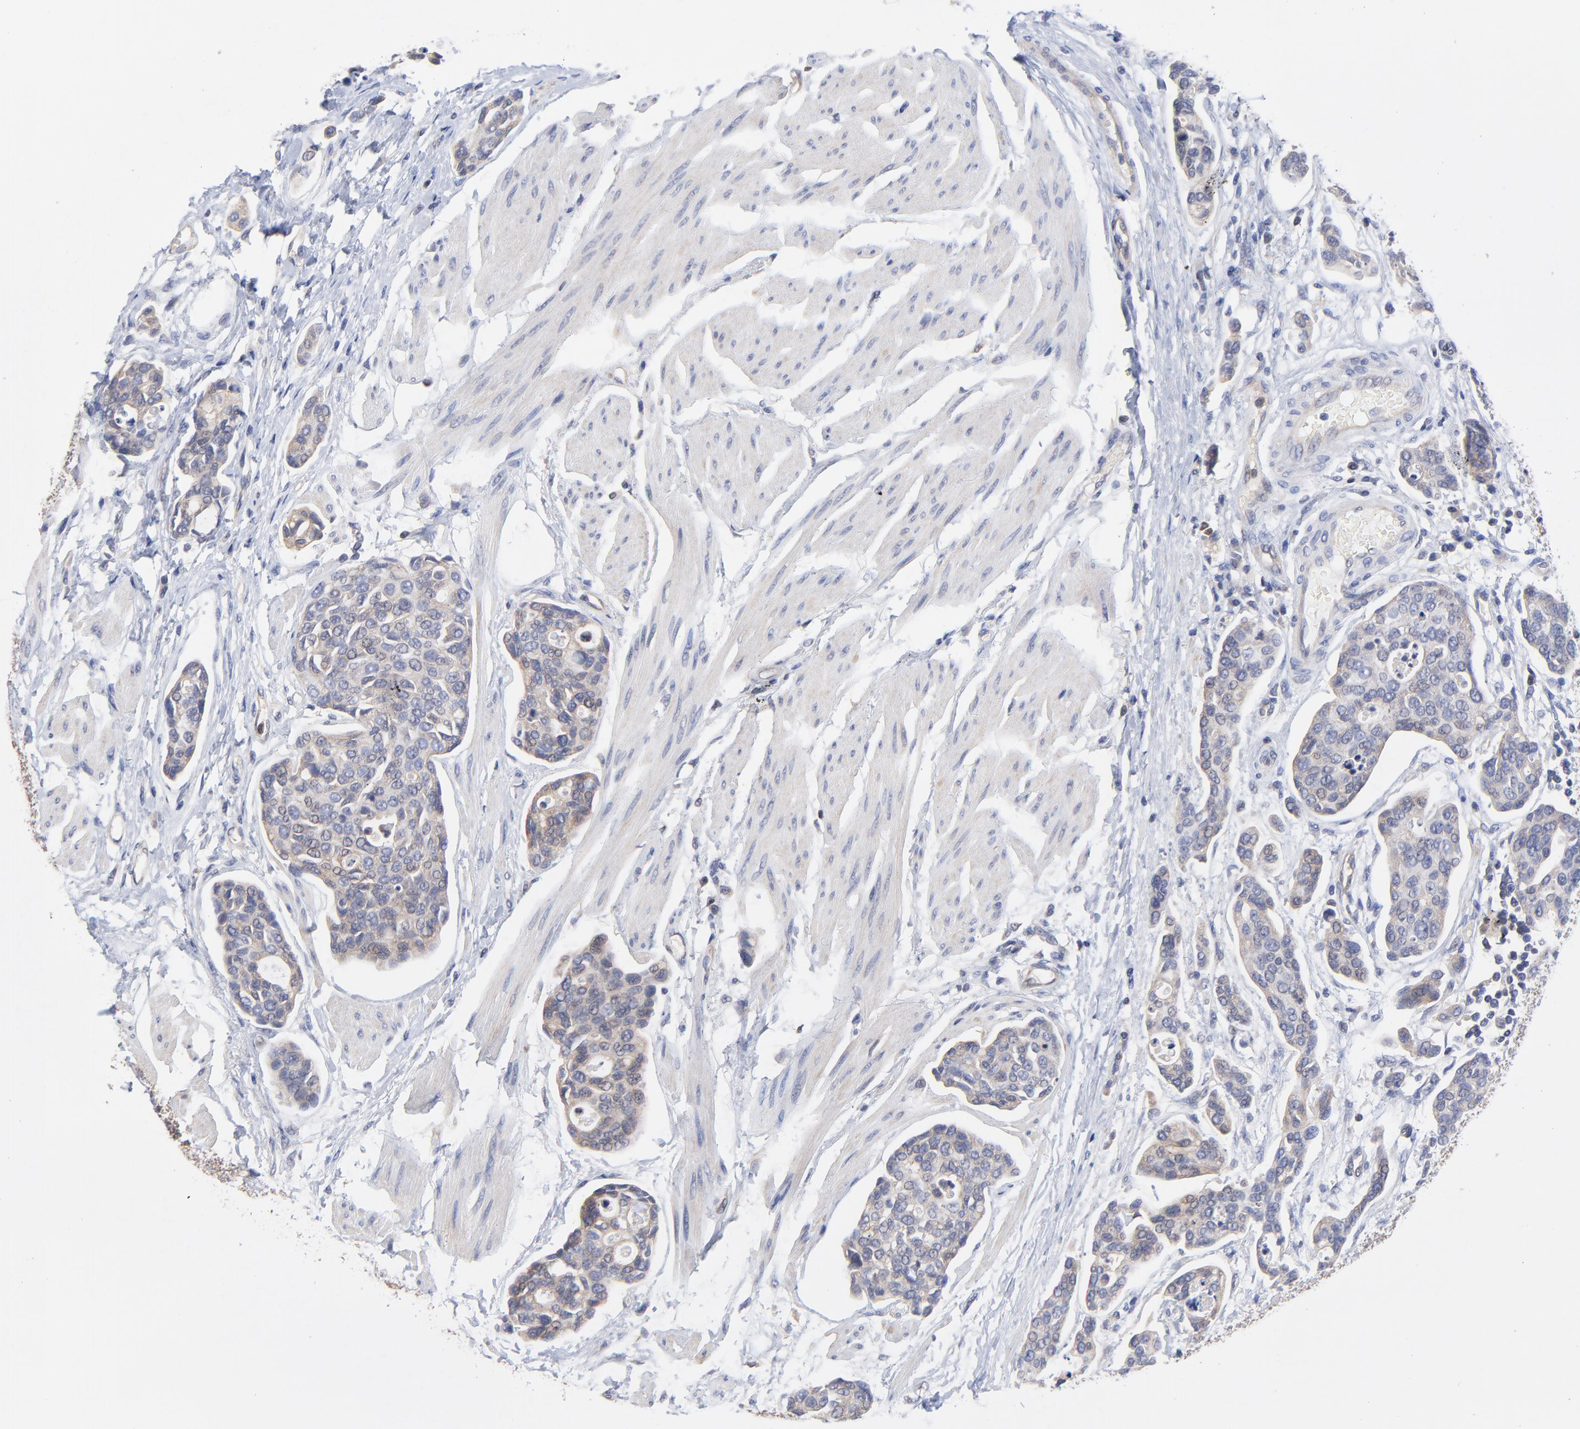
{"staining": {"intensity": "weak", "quantity": ">75%", "location": "cytoplasmic/membranous"}, "tissue": "urothelial cancer", "cell_type": "Tumor cells", "image_type": "cancer", "snomed": [{"axis": "morphology", "description": "Urothelial carcinoma, High grade"}, {"axis": "topography", "description": "Urinary bladder"}], "caption": "Immunohistochemistry (DAB (3,3'-diaminobenzidine)) staining of human high-grade urothelial carcinoma displays weak cytoplasmic/membranous protein expression in about >75% of tumor cells. (DAB IHC, brown staining for protein, blue staining for nuclei).", "gene": "PCMT1", "patient": {"sex": "male", "age": 78}}